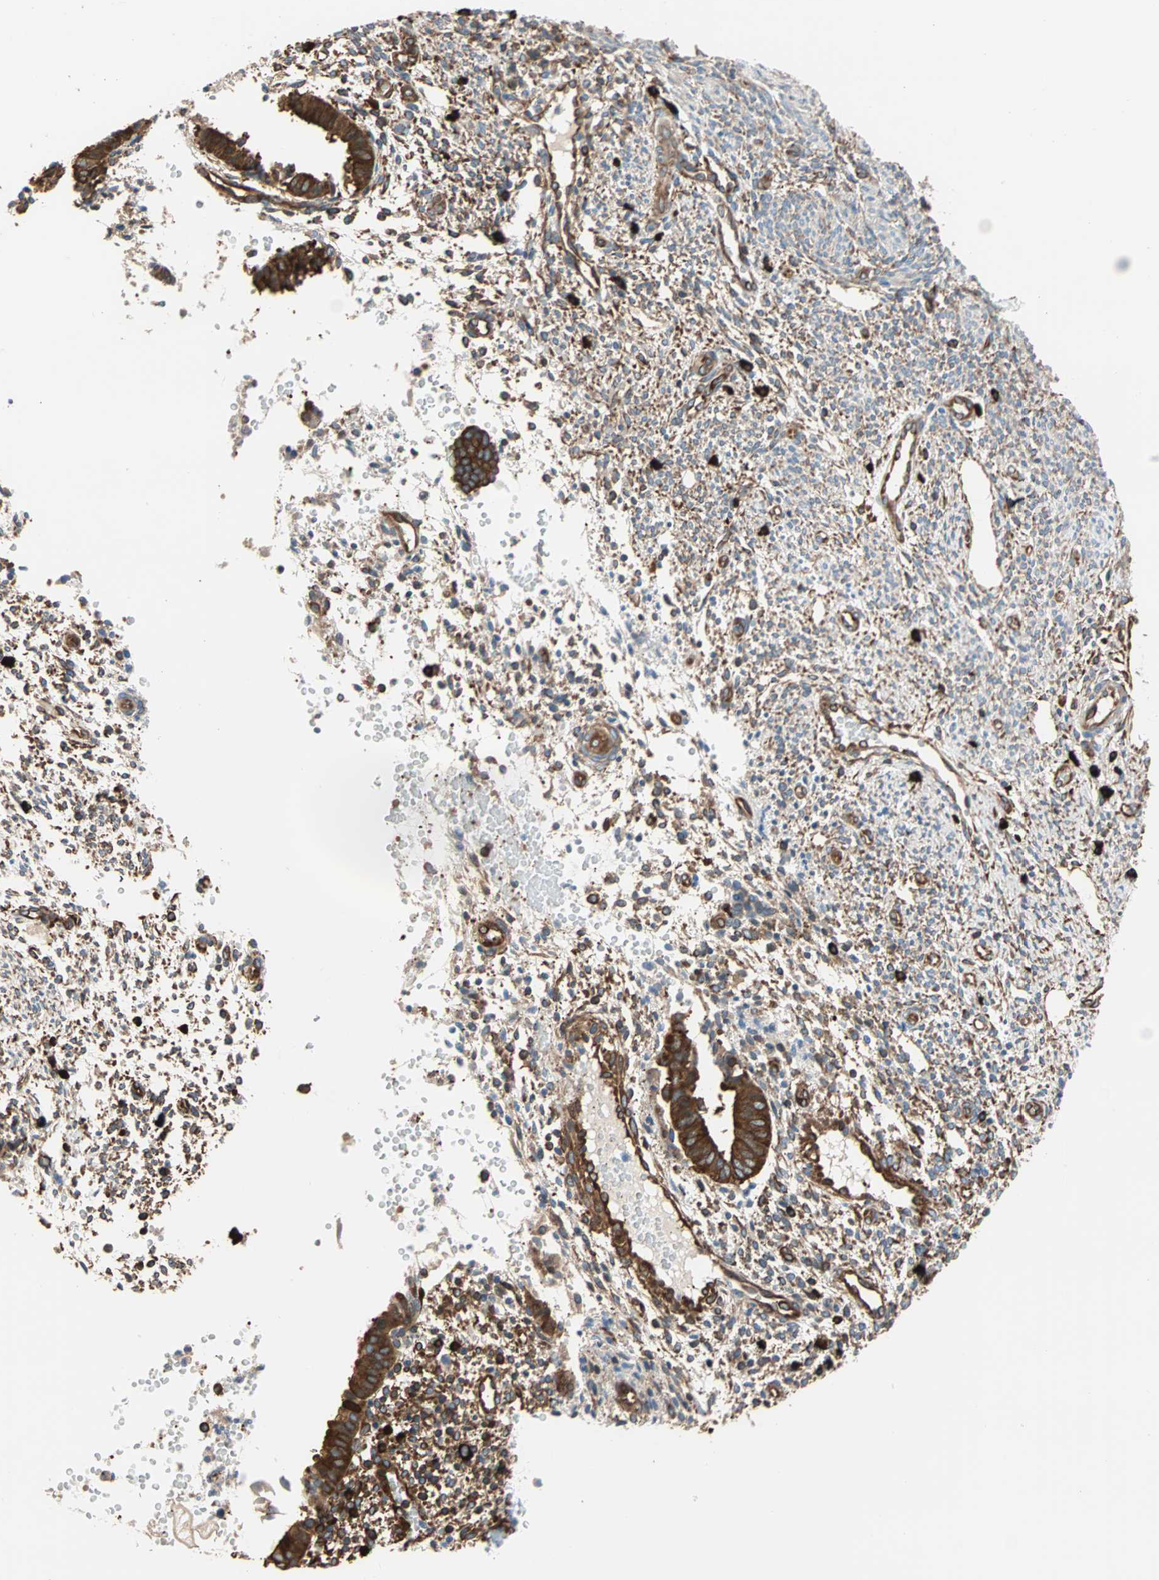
{"staining": {"intensity": "moderate", "quantity": ">75%", "location": "cytoplasmic/membranous"}, "tissue": "endometrium", "cell_type": "Cells in endometrial stroma", "image_type": "normal", "snomed": [{"axis": "morphology", "description": "Normal tissue, NOS"}, {"axis": "topography", "description": "Endometrium"}], "caption": "IHC (DAB) staining of benign human endometrium reveals moderate cytoplasmic/membranous protein staining in approximately >75% of cells in endometrial stroma. The staining was performed using DAB (3,3'-diaminobenzidine), with brown indicating positive protein expression. Nuclei are stained blue with hematoxylin.", "gene": "EEF2", "patient": {"sex": "female", "age": 35}}